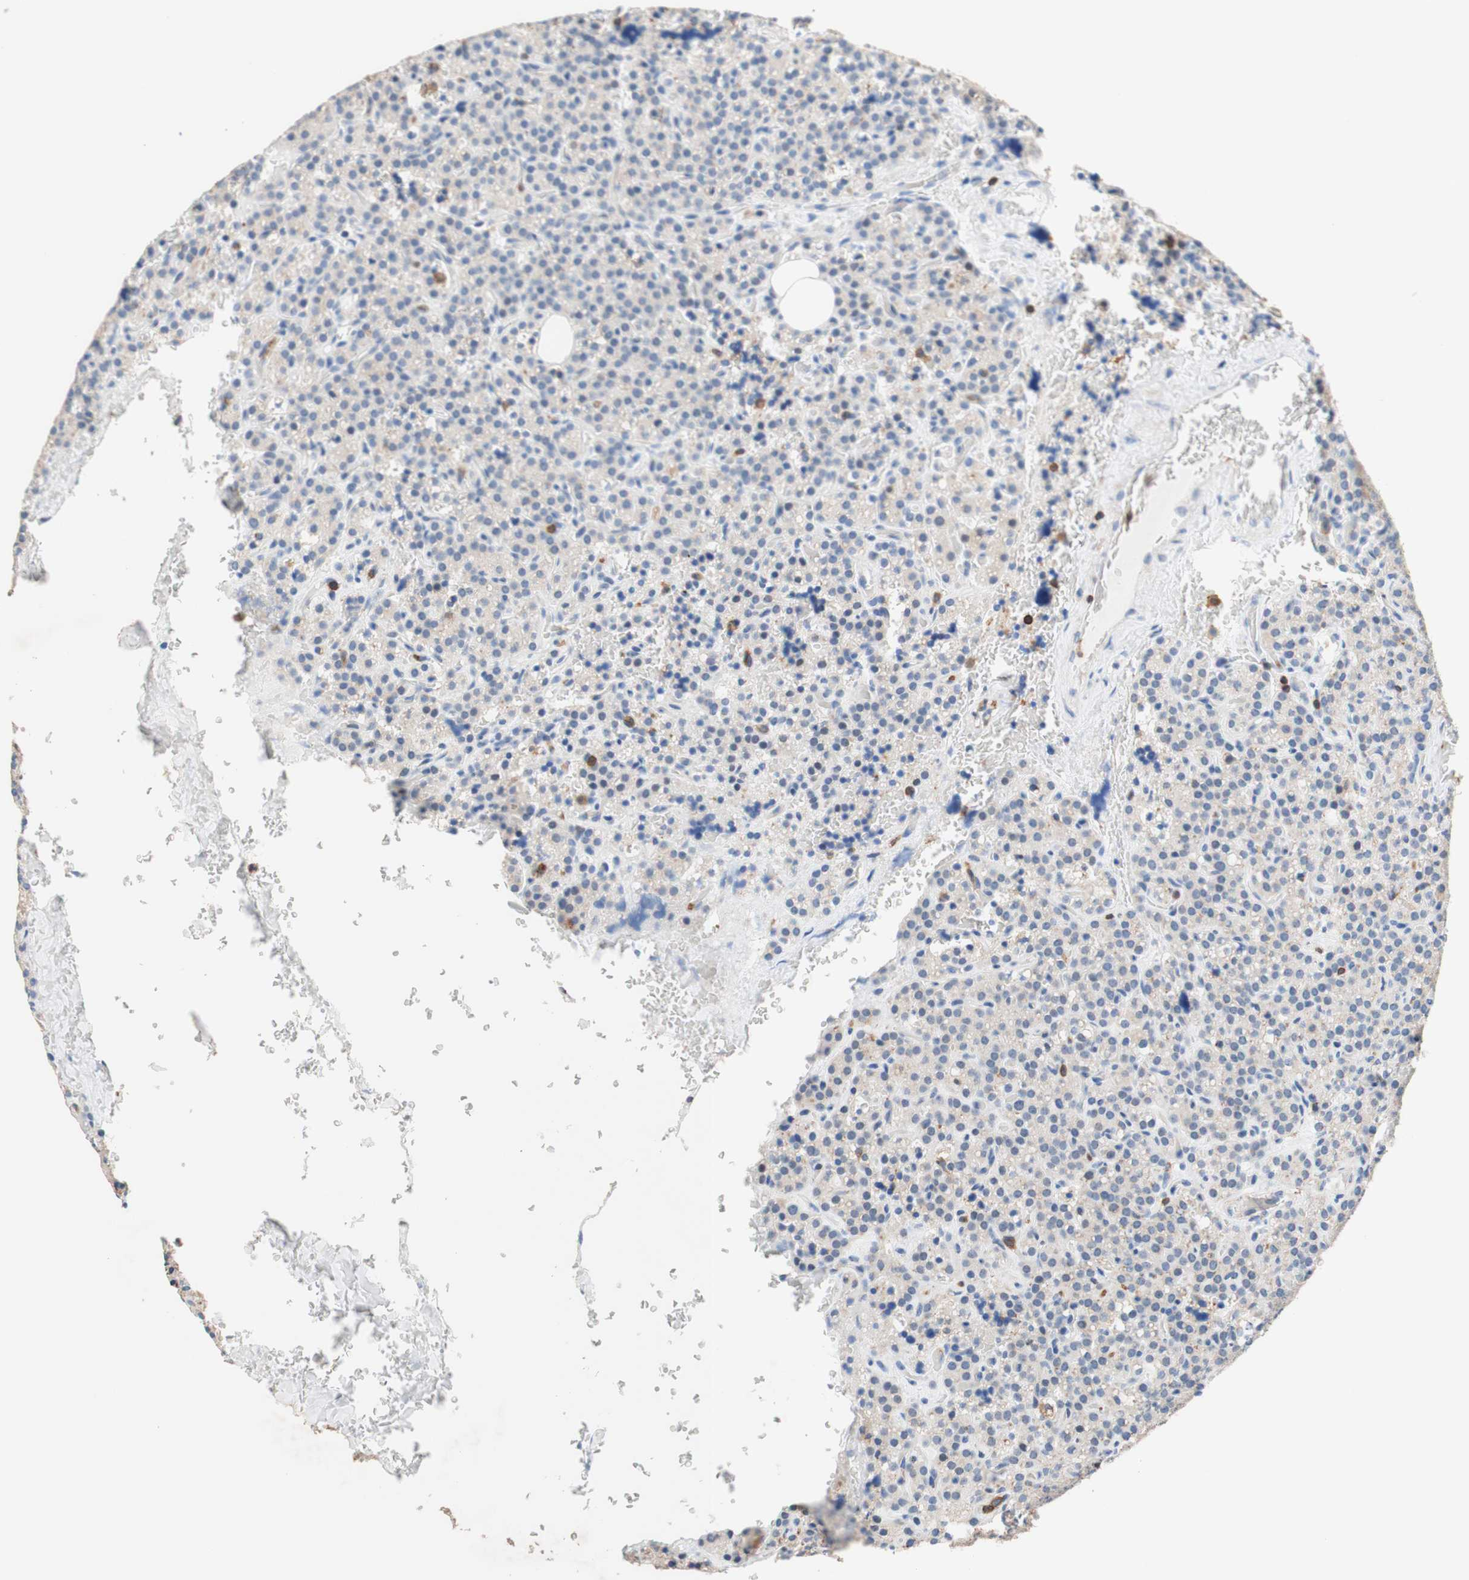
{"staining": {"intensity": "negative", "quantity": "none", "location": "none"}, "tissue": "parathyroid gland", "cell_type": "Glandular cells", "image_type": "normal", "snomed": [{"axis": "morphology", "description": "Normal tissue, NOS"}, {"axis": "topography", "description": "Parathyroid gland"}], "caption": "A histopathology image of parathyroid gland stained for a protein exhibits no brown staining in glandular cells. The staining was performed using DAB to visualize the protein expression in brown, while the nuclei were stained in blue with hematoxylin (Magnification: 20x).", "gene": "SPINK6", "patient": {"sex": "female", "age": 47}}